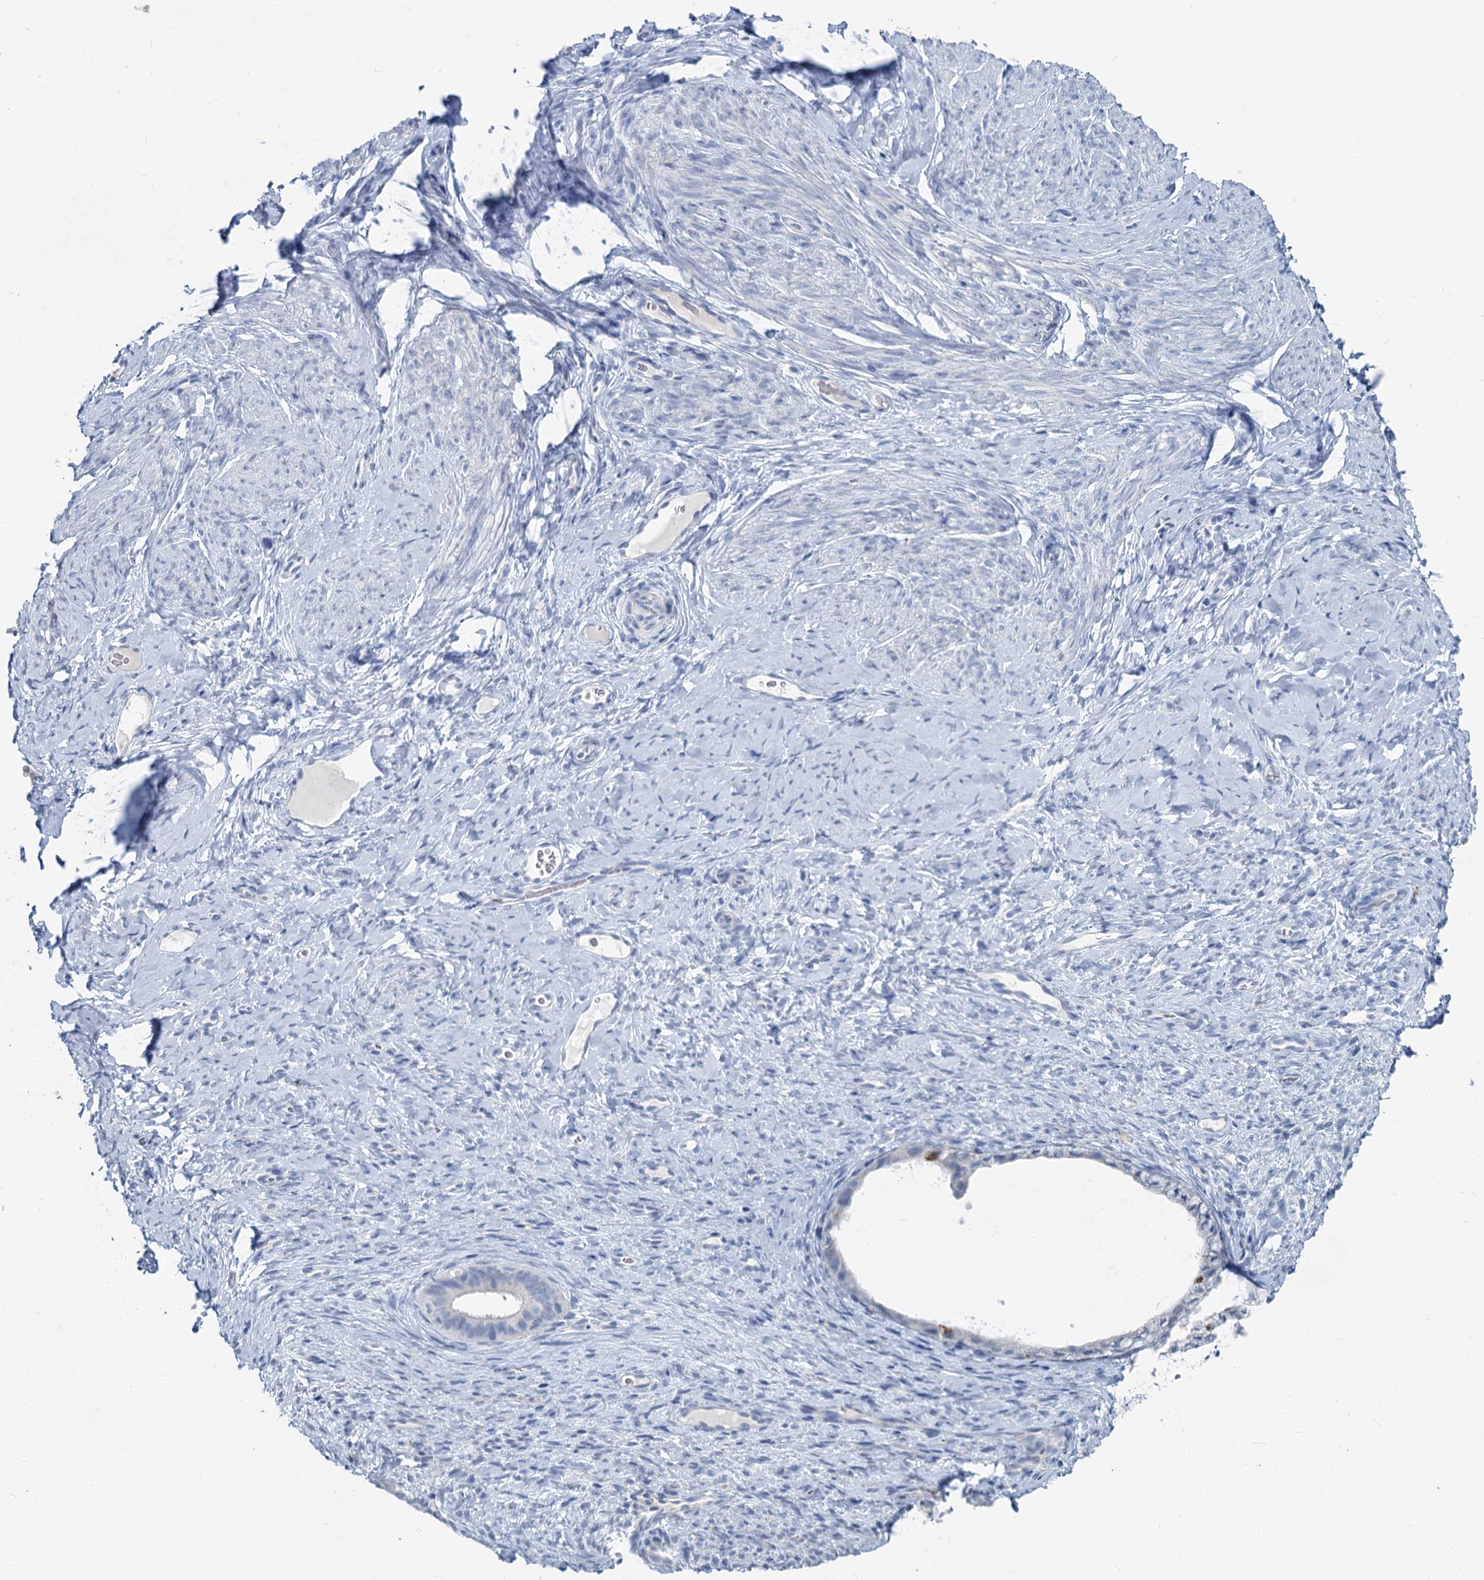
{"staining": {"intensity": "negative", "quantity": "none", "location": "none"}, "tissue": "endometrium", "cell_type": "Cells in endometrial stroma", "image_type": "normal", "snomed": [{"axis": "morphology", "description": "Normal tissue, NOS"}, {"axis": "topography", "description": "Endometrium"}], "caption": "Protein analysis of benign endometrium reveals no significant staining in cells in endometrial stroma.", "gene": "CHGA", "patient": {"sex": "female", "age": 65}}